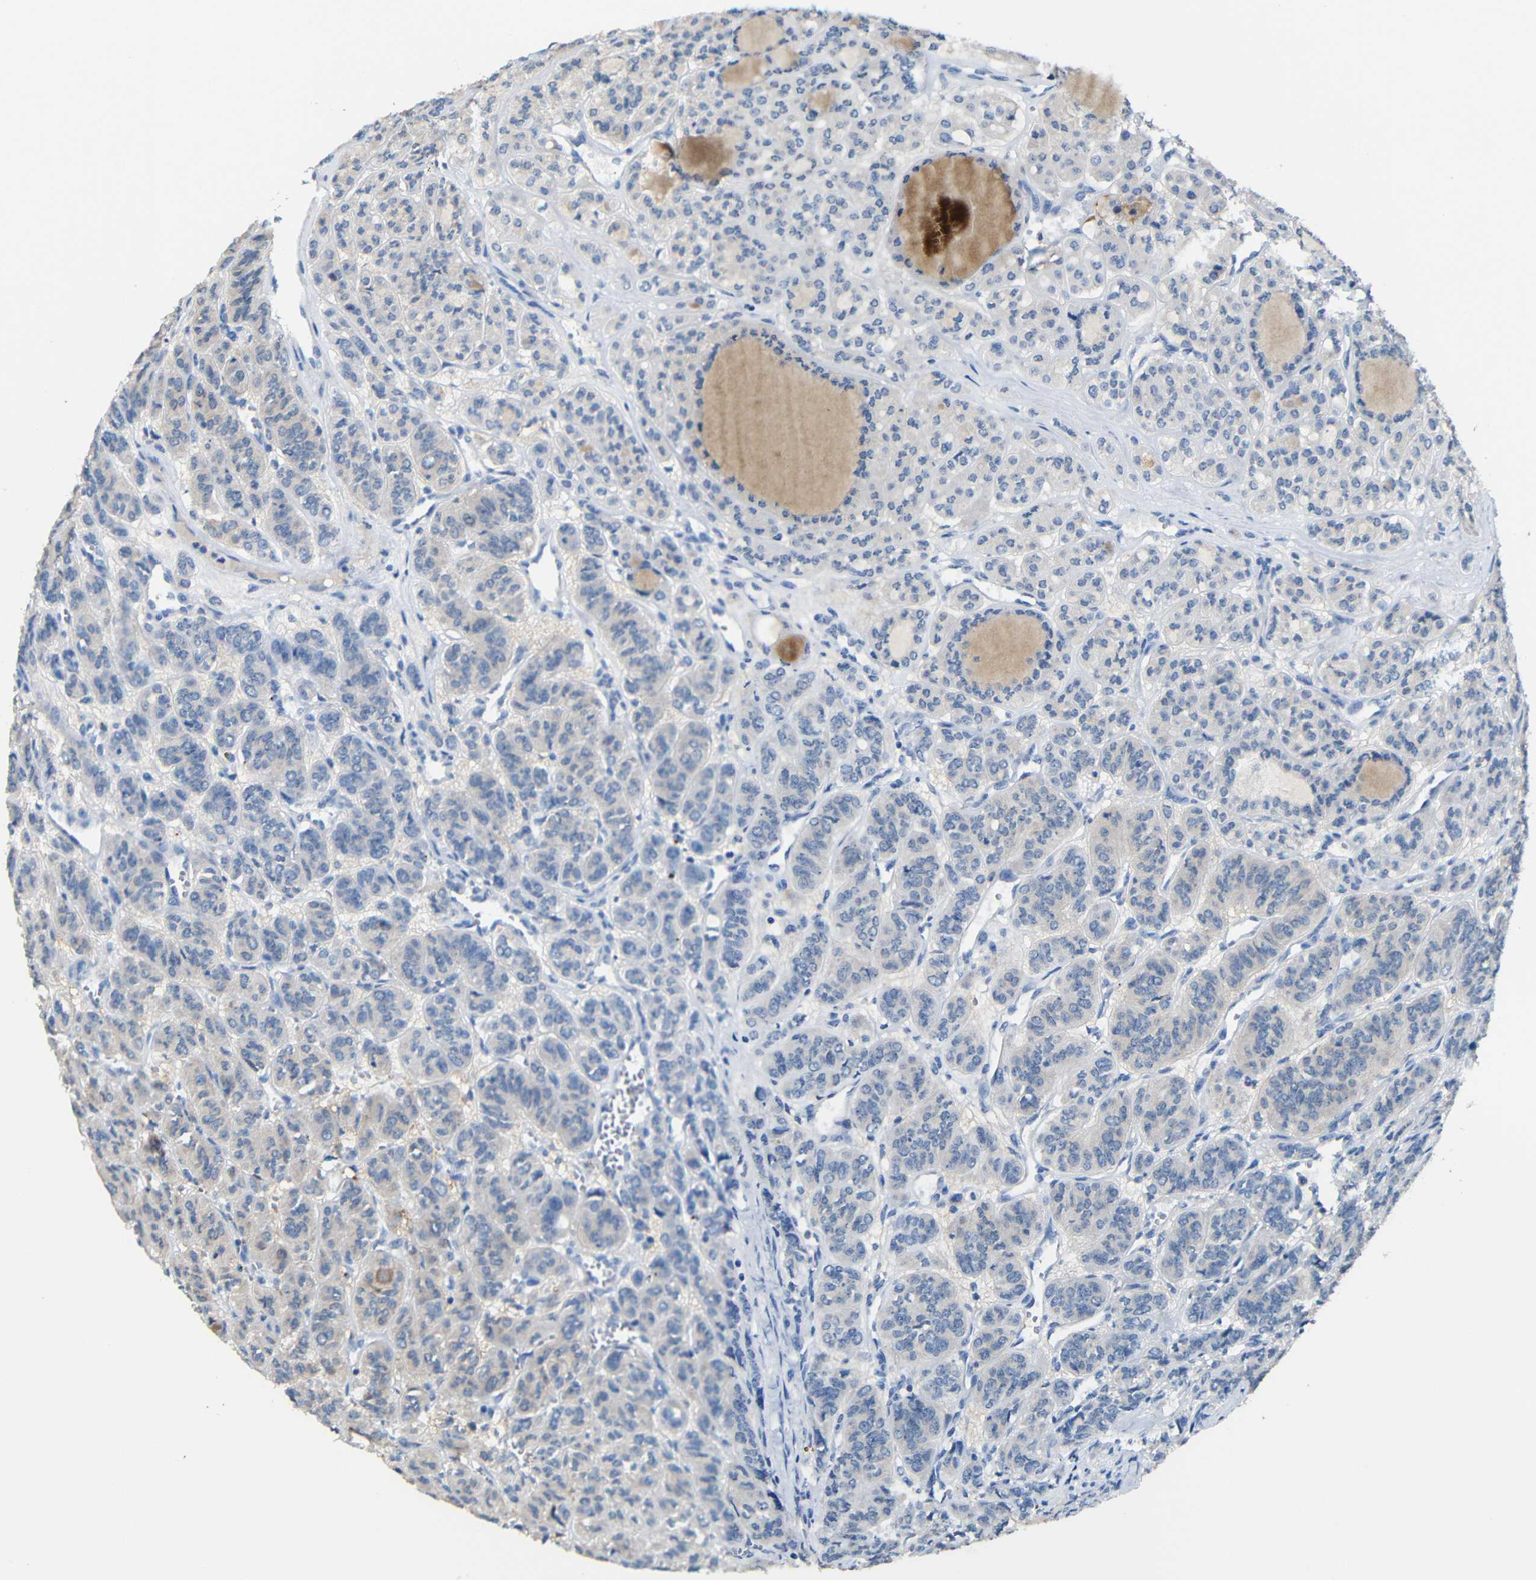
{"staining": {"intensity": "weak", "quantity": "25%-75%", "location": "cytoplasmic/membranous"}, "tissue": "thyroid cancer", "cell_type": "Tumor cells", "image_type": "cancer", "snomed": [{"axis": "morphology", "description": "Follicular adenoma carcinoma, NOS"}, {"axis": "topography", "description": "Thyroid gland"}], "caption": "Follicular adenoma carcinoma (thyroid) stained with a protein marker demonstrates weak staining in tumor cells.", "gene": "ACKR2", "patient": {"sex": "female", "age": 71}}